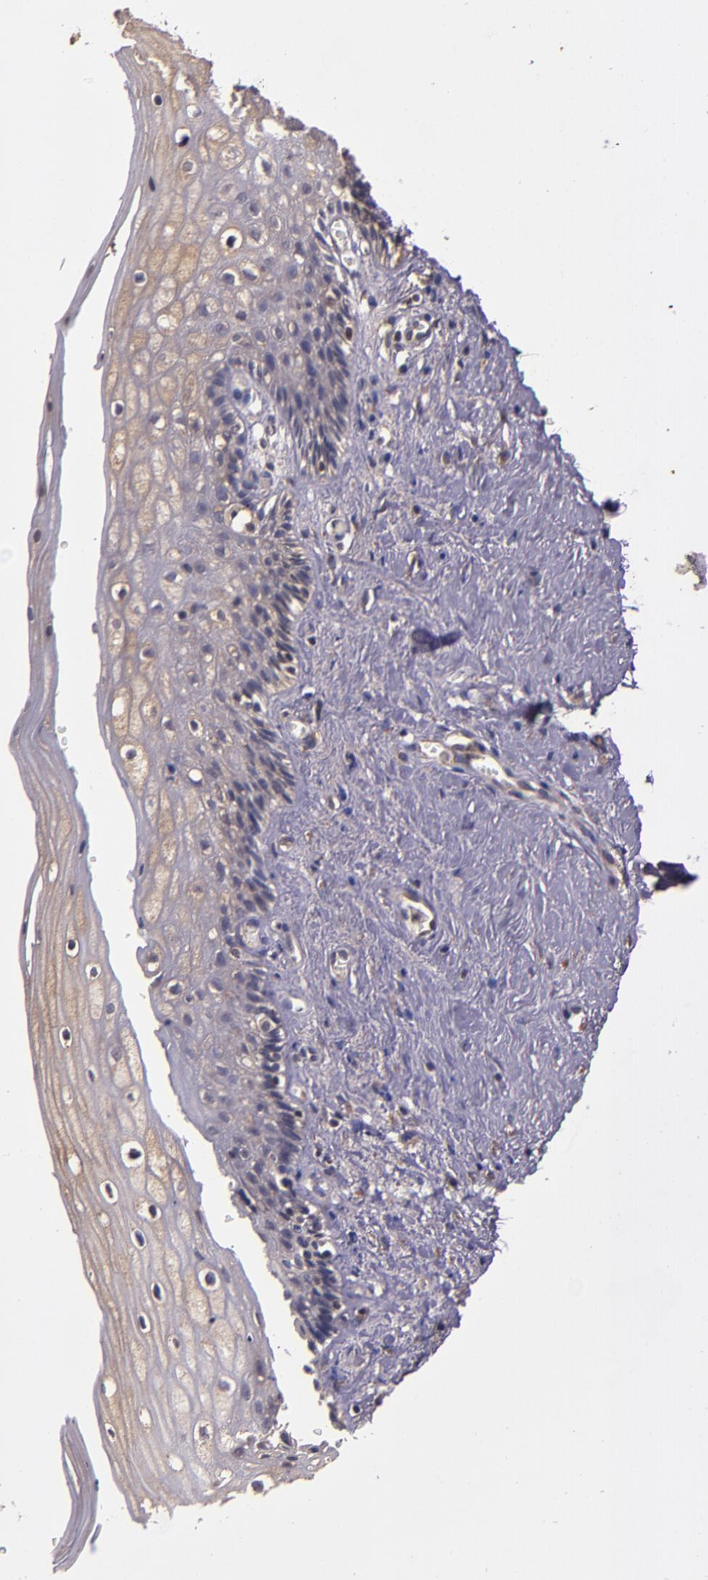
{"staining": {"intensity": "weak", "quantity": ">75%", "location": "cytoplasmic/membranous"}, "tissue": "vagina", "cell_type": "Squamous epithelial cells", "image_type": "normal", "snomed": [{"axis": "morphology", "description": "Normal tissue, NOS"}, {"axis": "topography", "description": "Vagina"}], "caption": "Protein positivity by immunohistochemistry (IHC) exhibits weak cytoplasmic/membranous expression in about >75% of squamous epithelial cells in normal vagina. The staining was performed using DAB, with brown indicating positive protein expression. Nuclei are stained blue with hematoxylin.", "gene": "PRAF2", "patient": {"sex": "female", "age": 46}}